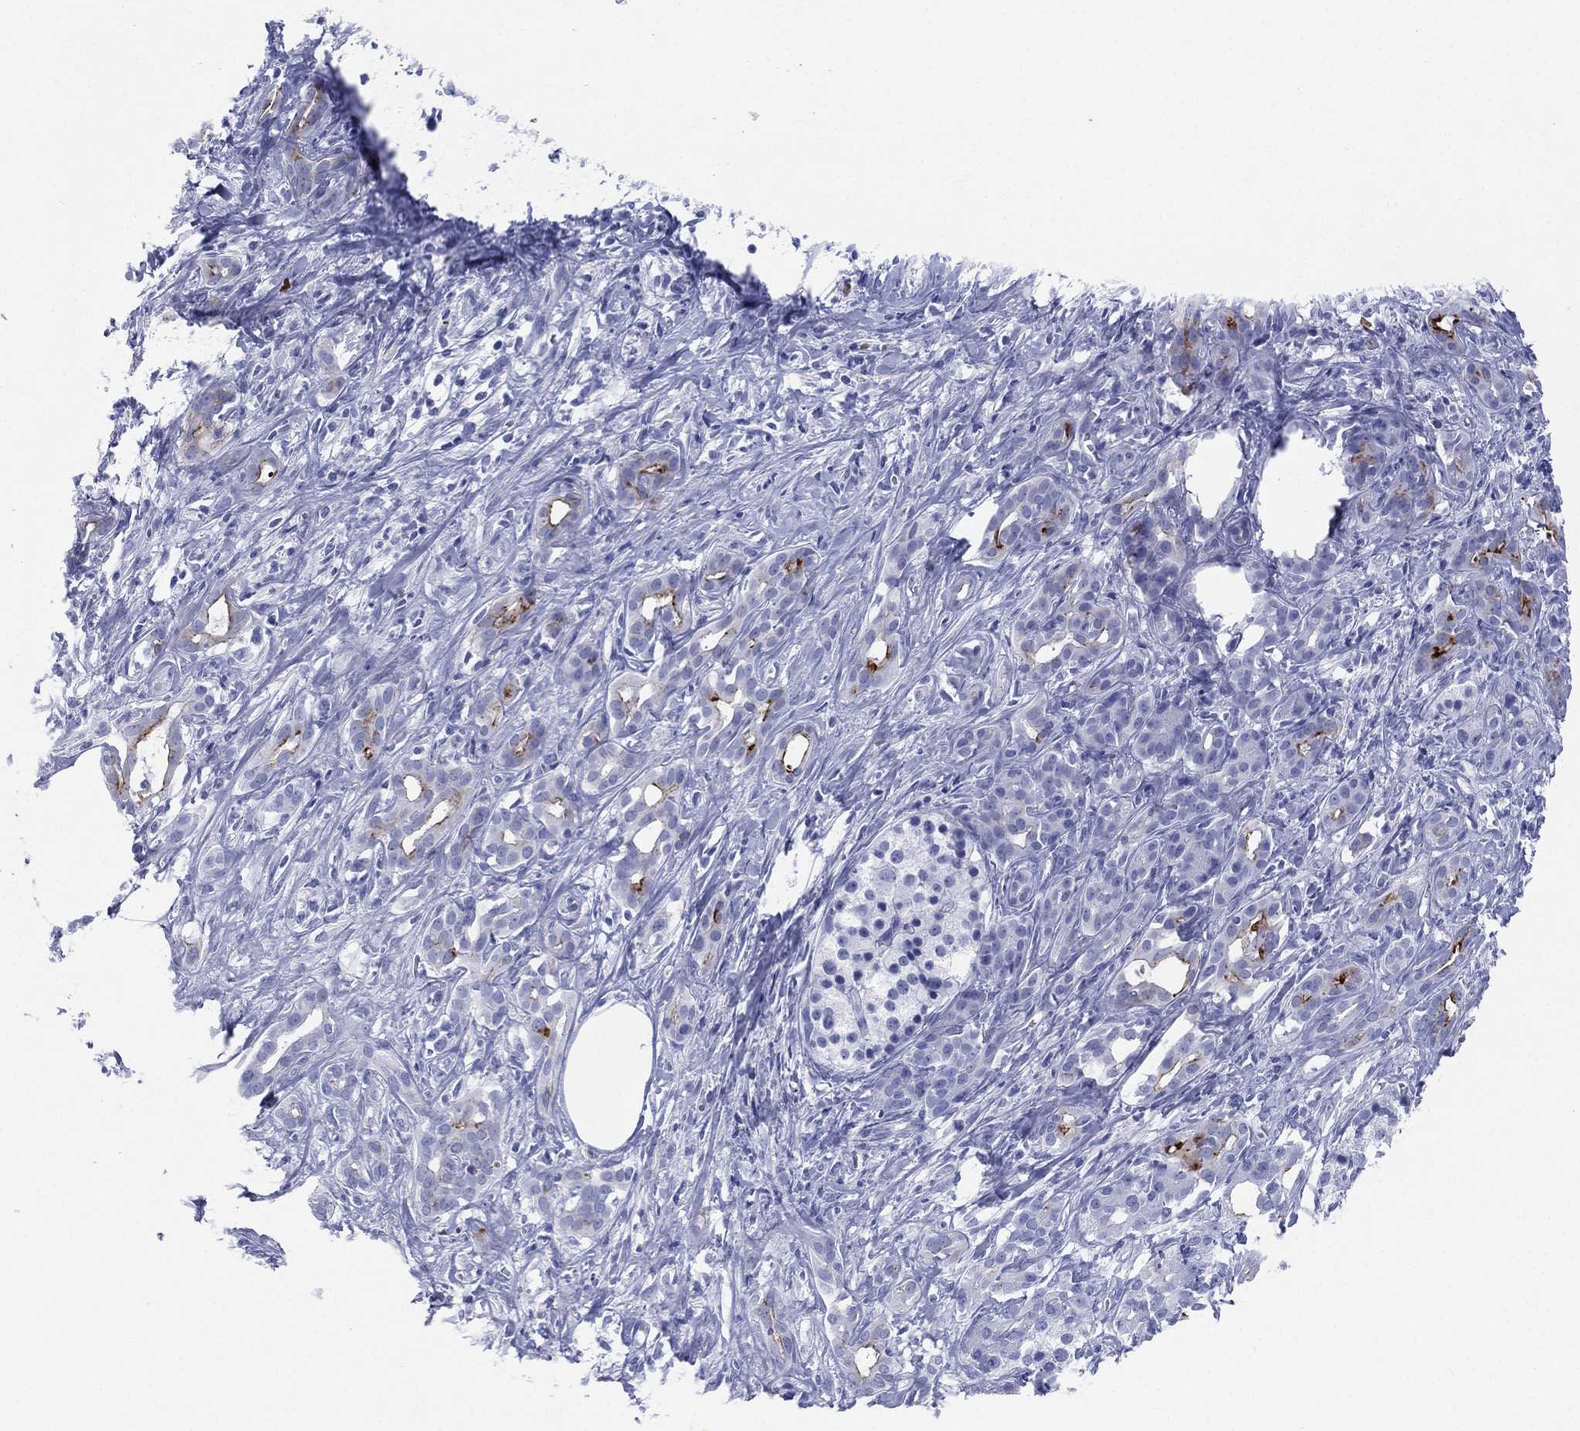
{"staining": {"intensity": "strong", "quantity": "<25%", "location": "cytoplasmic/membranous"}, "tissue": "pancreatic cancer", "cell_type": "Tumor cells", "image_type": "cancer", "snomed": [{"axis": "morphology", "description": "Adenocarcinoma, NOS"}, {"axis": "topography", "description": "Pancreas"}], "caption": "IHC micrograph of human adenocarcinoma (pancreatic) stained for a protein (brown), which displays medium levels of strong cytoplasmic/membranous positivity in about <25% of tumor cells.", "gene": "CD79A", "patient": {"sex": "male", "age": 61}}